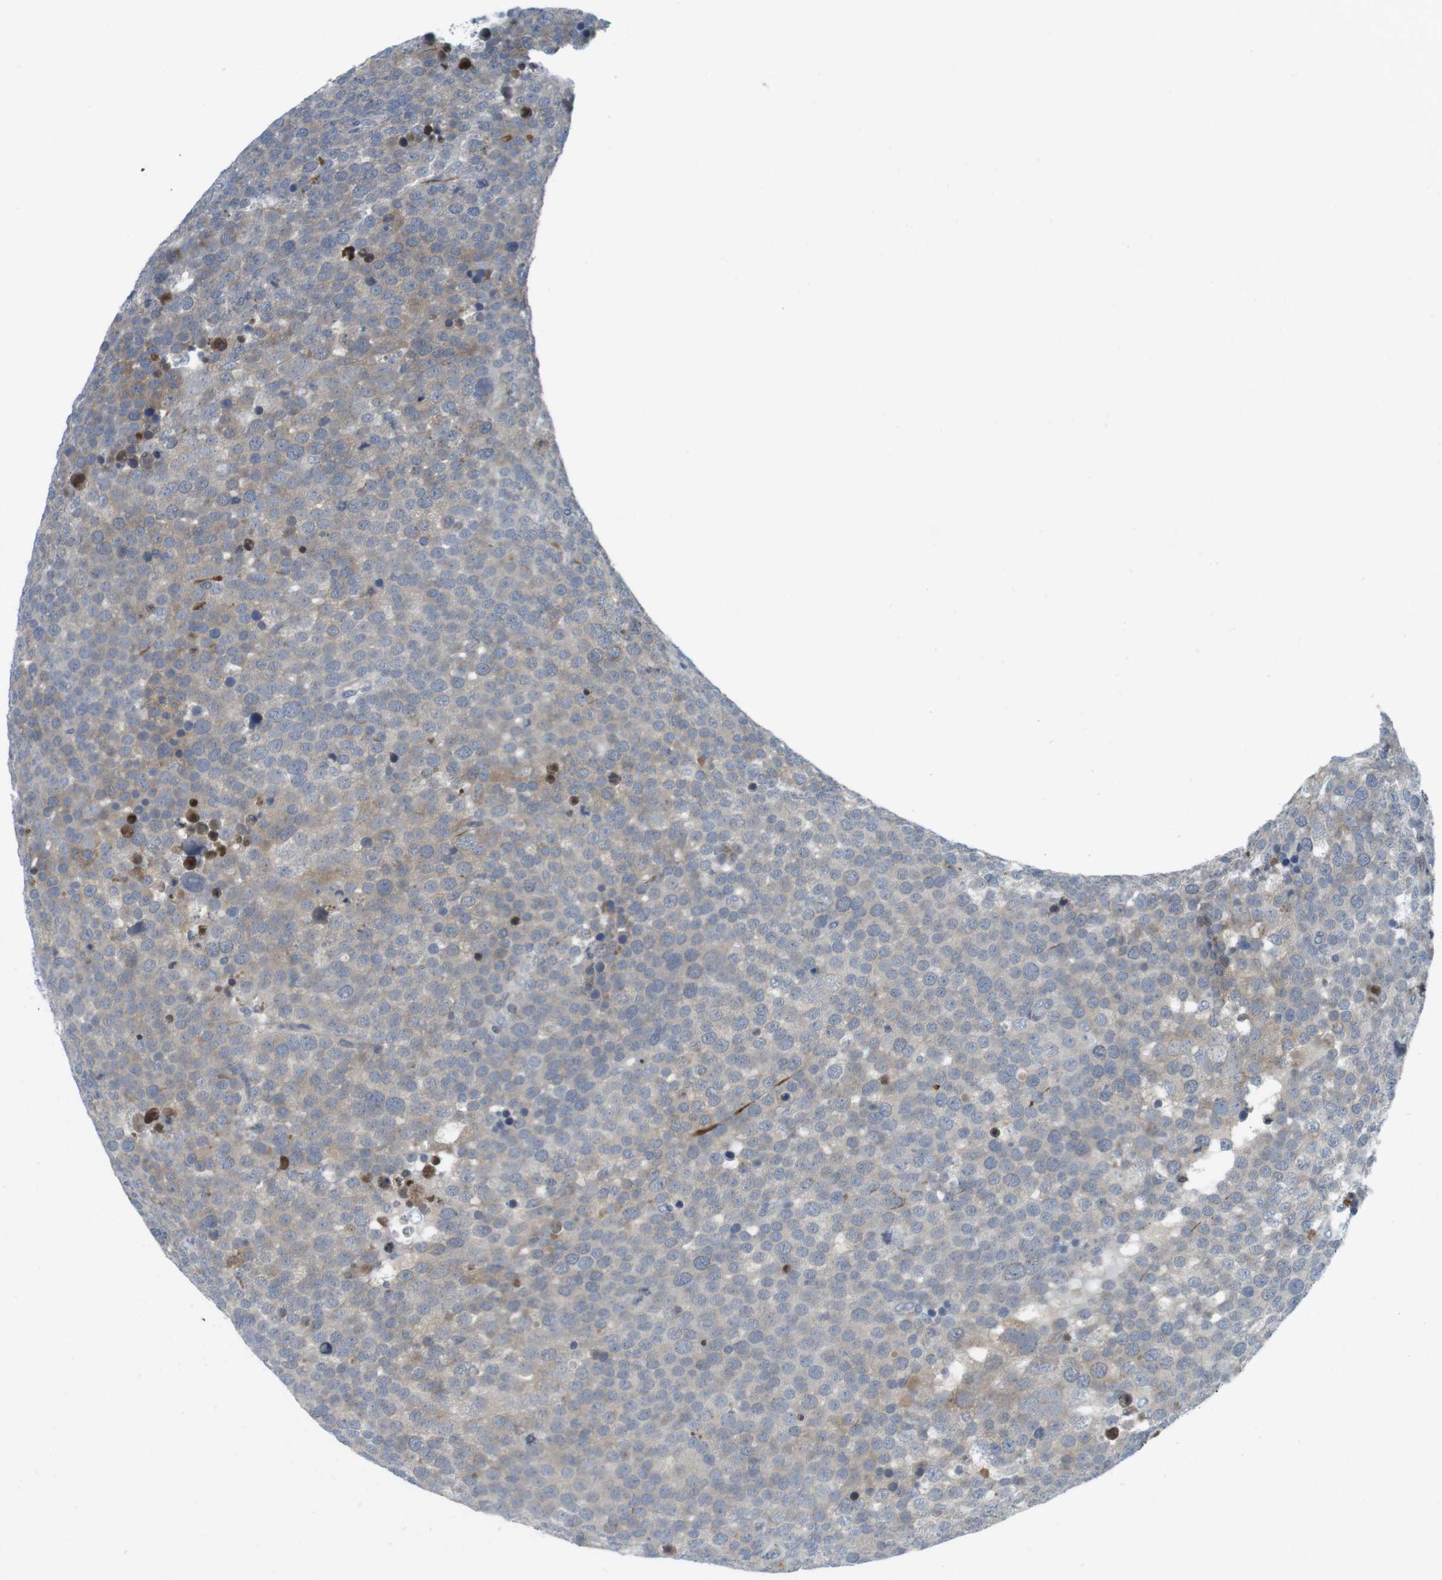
{"staining": {"intensity": "weak", "quantity": "25%-75%", "location": "cytoplasmic/membranous"}, "tissue": "testis cancer", "cell_type": "Tumor cells", "image_type": "cancer", "snomed": [{"axis": "morphology", "description": "Seminoma, NOS"}, {"axis": "topography", "description": "Testis"}], "caption": "An IHC histopathology image of neoplastic tissue is shown. Protein staining in brown shows weak cytoplasmic/membranous positivity in testis seminoma within tumor cells.", "gene": "CASP2", "patient": {"sex": "male", "age": 71}}